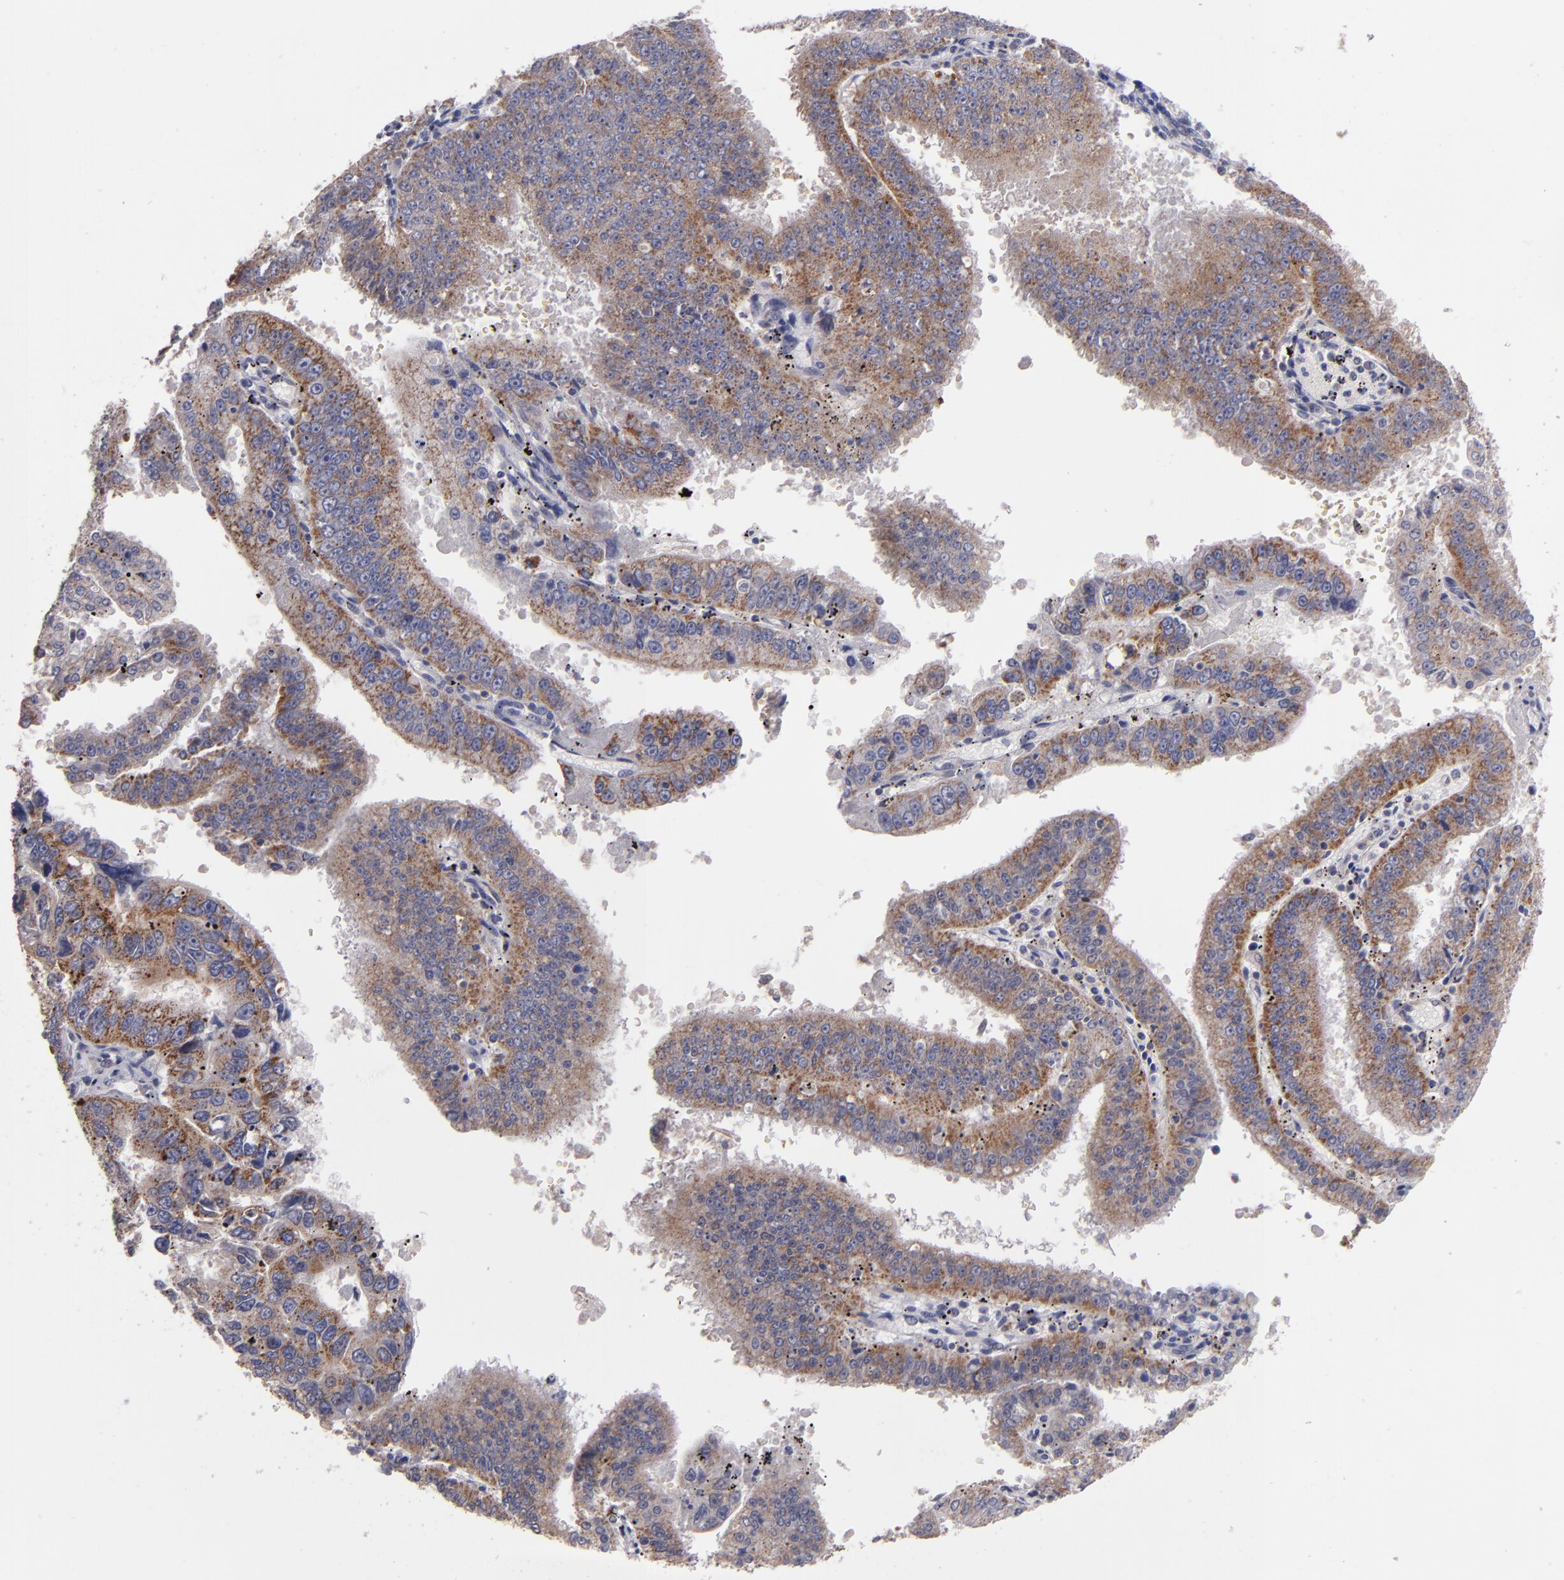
{"staining": {"intensity": "moderate", "quantity": ">75%", "location": "cytoplasmic/membranous"}, "tissue": "endometrial cancer", "cell_type": "Tumor cells", "image_type": "cancer", "snomed": [{"axis": "morphology", "description": "Adenocarcinoma, NOS"}, {"axis": "topography", "description": "Endometrium"}], "caption": "Endometrial adenocarcinoma stained for a protein reveals moderate cytoplasmic/membranous positivity in tumor cells. (DAB (3,3'-diaminobenzidine) IHC, brown staining for protein, blue staining for nuclei).", "gene": "CLTA", "patient": {"sex": "female", "age": 66}}